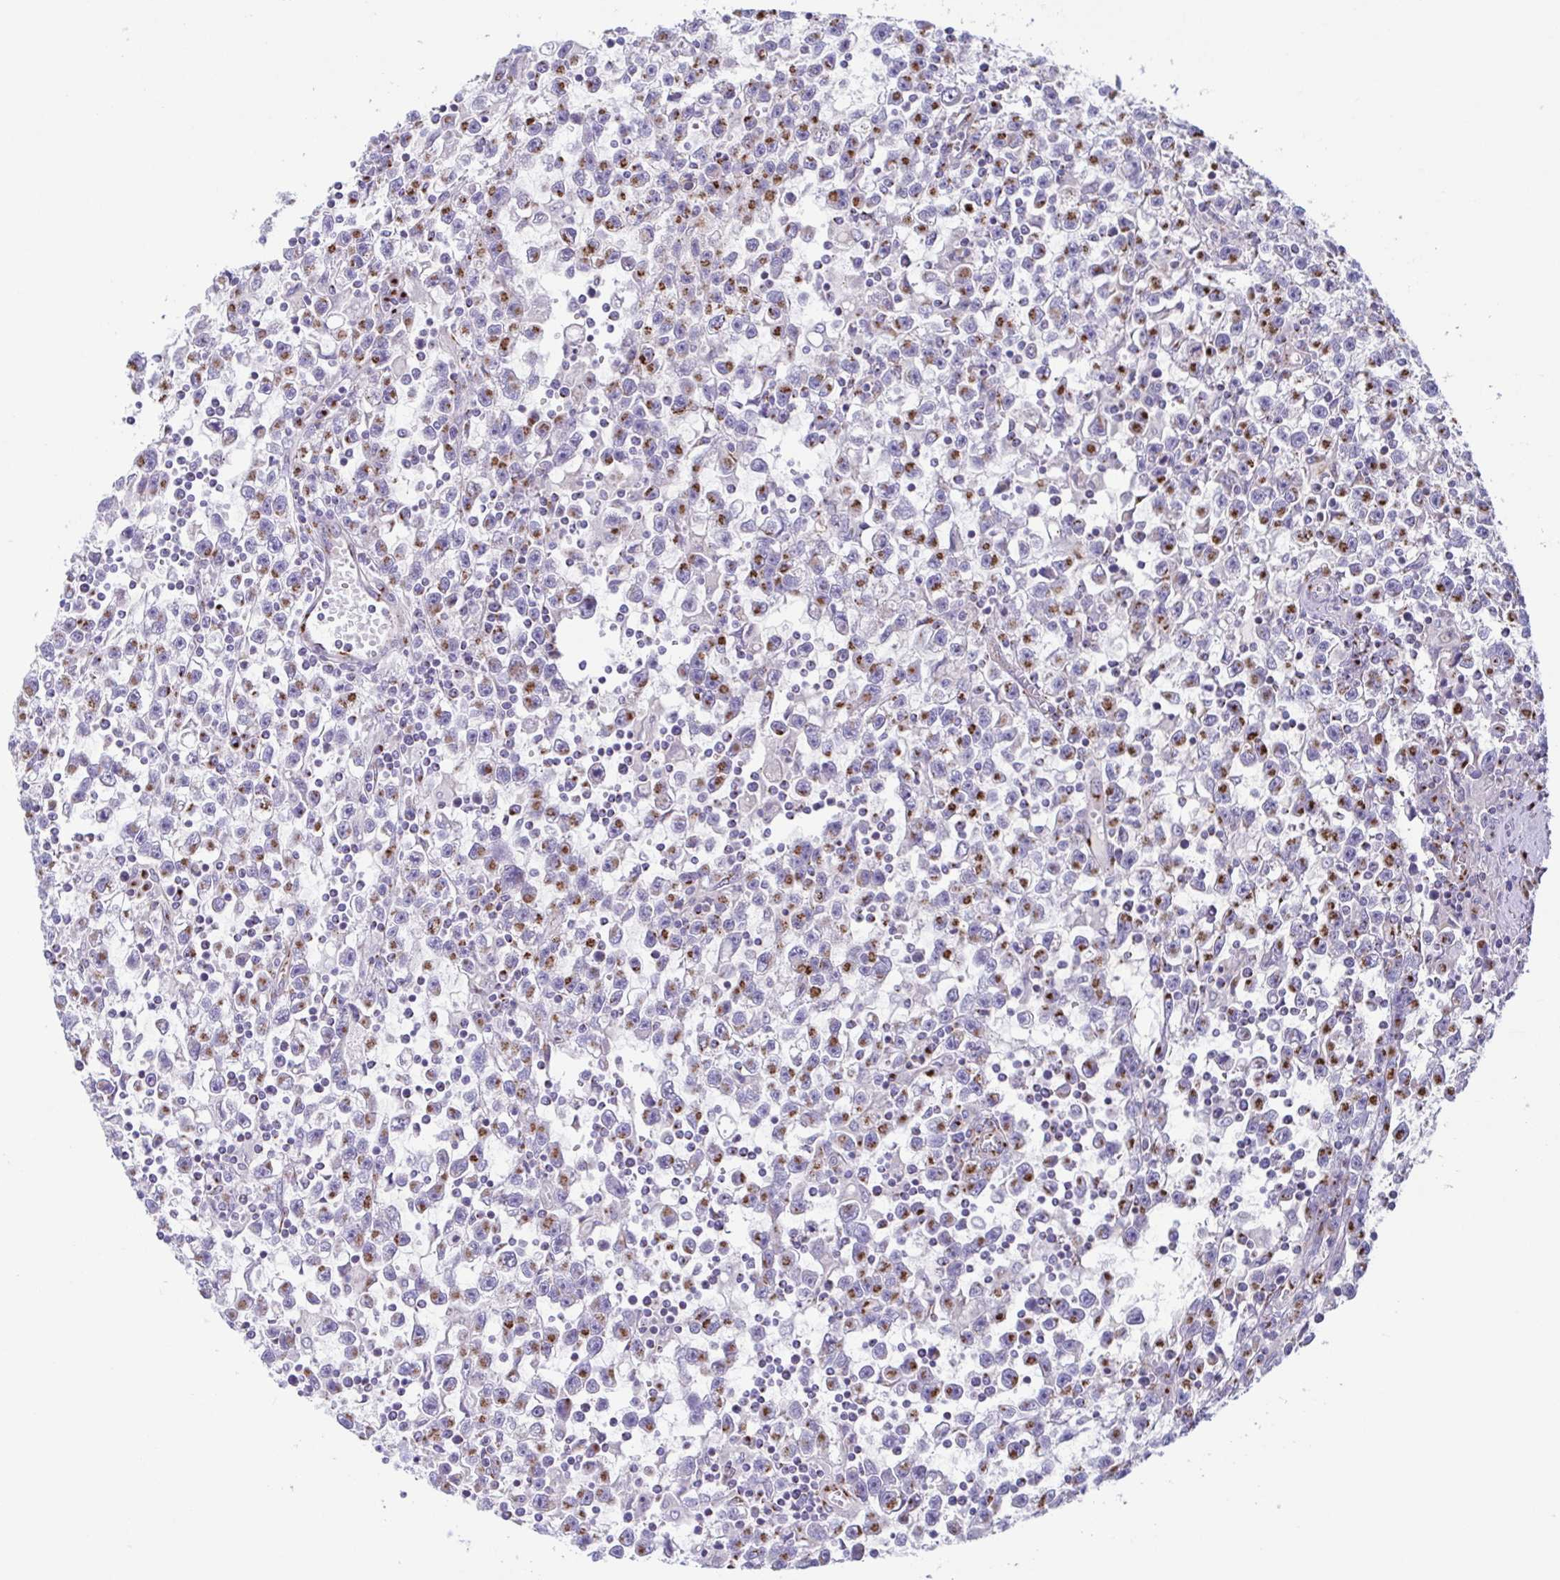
{"staining": {"intensity": "strong", "quantity": "25%-75%", "location": "cytoplasmic/membranous"}, "tissue": "testis cancer", "cell_type": "Tumor cells", "image_type": "cancer", "snomed": [{"axis": "morphology", "description": "Seminoma, NOS"}, {"axis": "topography", "description": "Testis"}], "caption": "DAB immunohistochemical staining of human seminoma (testis) demonstrates strong cytoplasmic/membranous protein staining in approximately 25%-75% of tumor cells. The staining was performed using DAB (3,3'-diaminobenzidine), with brown indicating positive protein expression. Nuclei are stained blue with hematoxylin.", "gene": "COL17A1", "patient": {"sex": "male", "age": 31}}